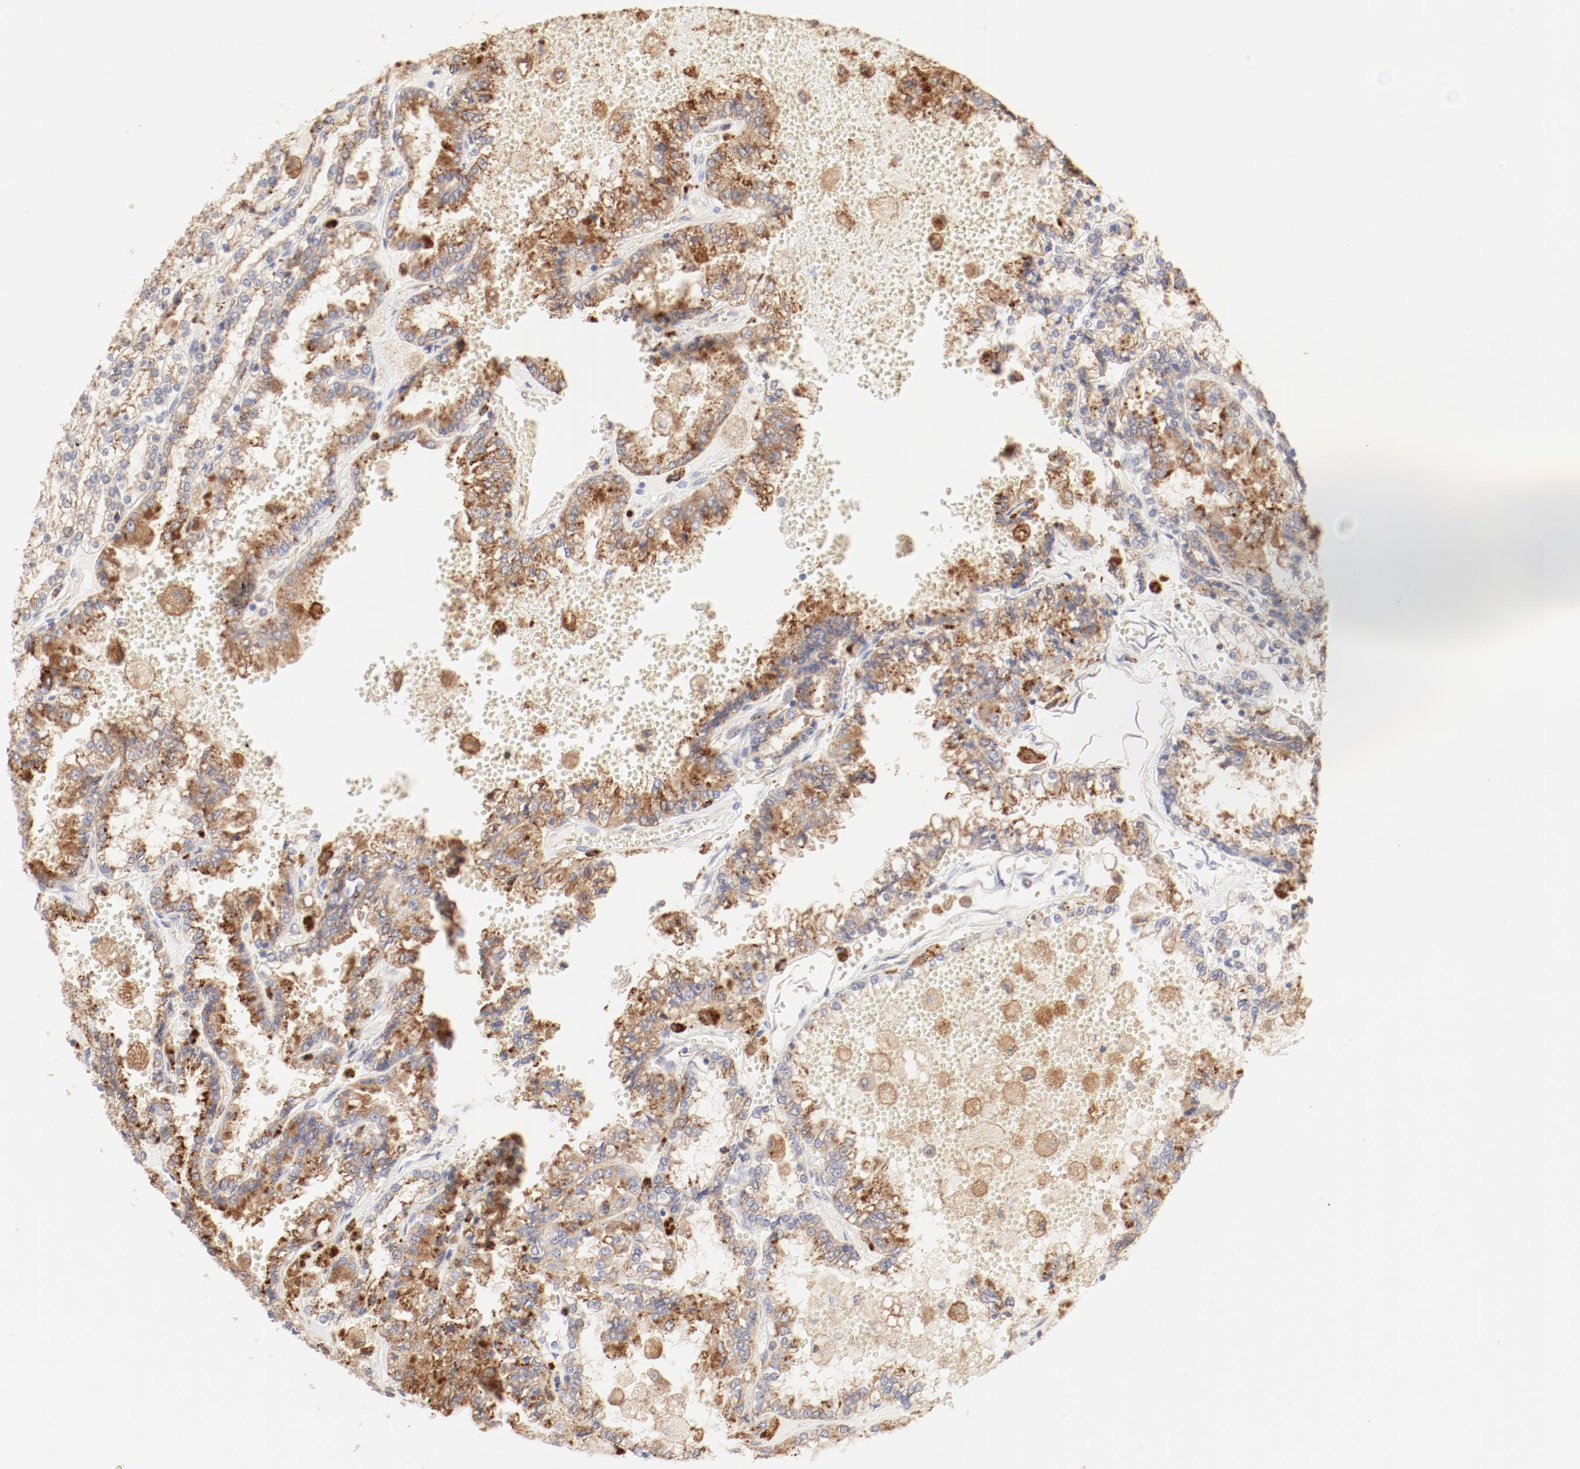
{"staining": {"intensity": "moderate", "quantity": ">75%", "location": "cytoplasmic/membranous"}, "tissue": "renal cancer", "cell_type": "Tumor cells", "image_type": "cancer", "snomed": [{"axis": "morphology", "description": "Adenocarcinoma, NOS"}, {"axis": "topography", "description": "Kidney"}], "caption": "Human renal cancer (adenocarcinoma) stained with a brown dye reveals moderate cytoplasmic/membranous positive positivity in about >75% of tumor cells.", "gene": "CTSH", "patient": {"sex": "female", "age": 56}}